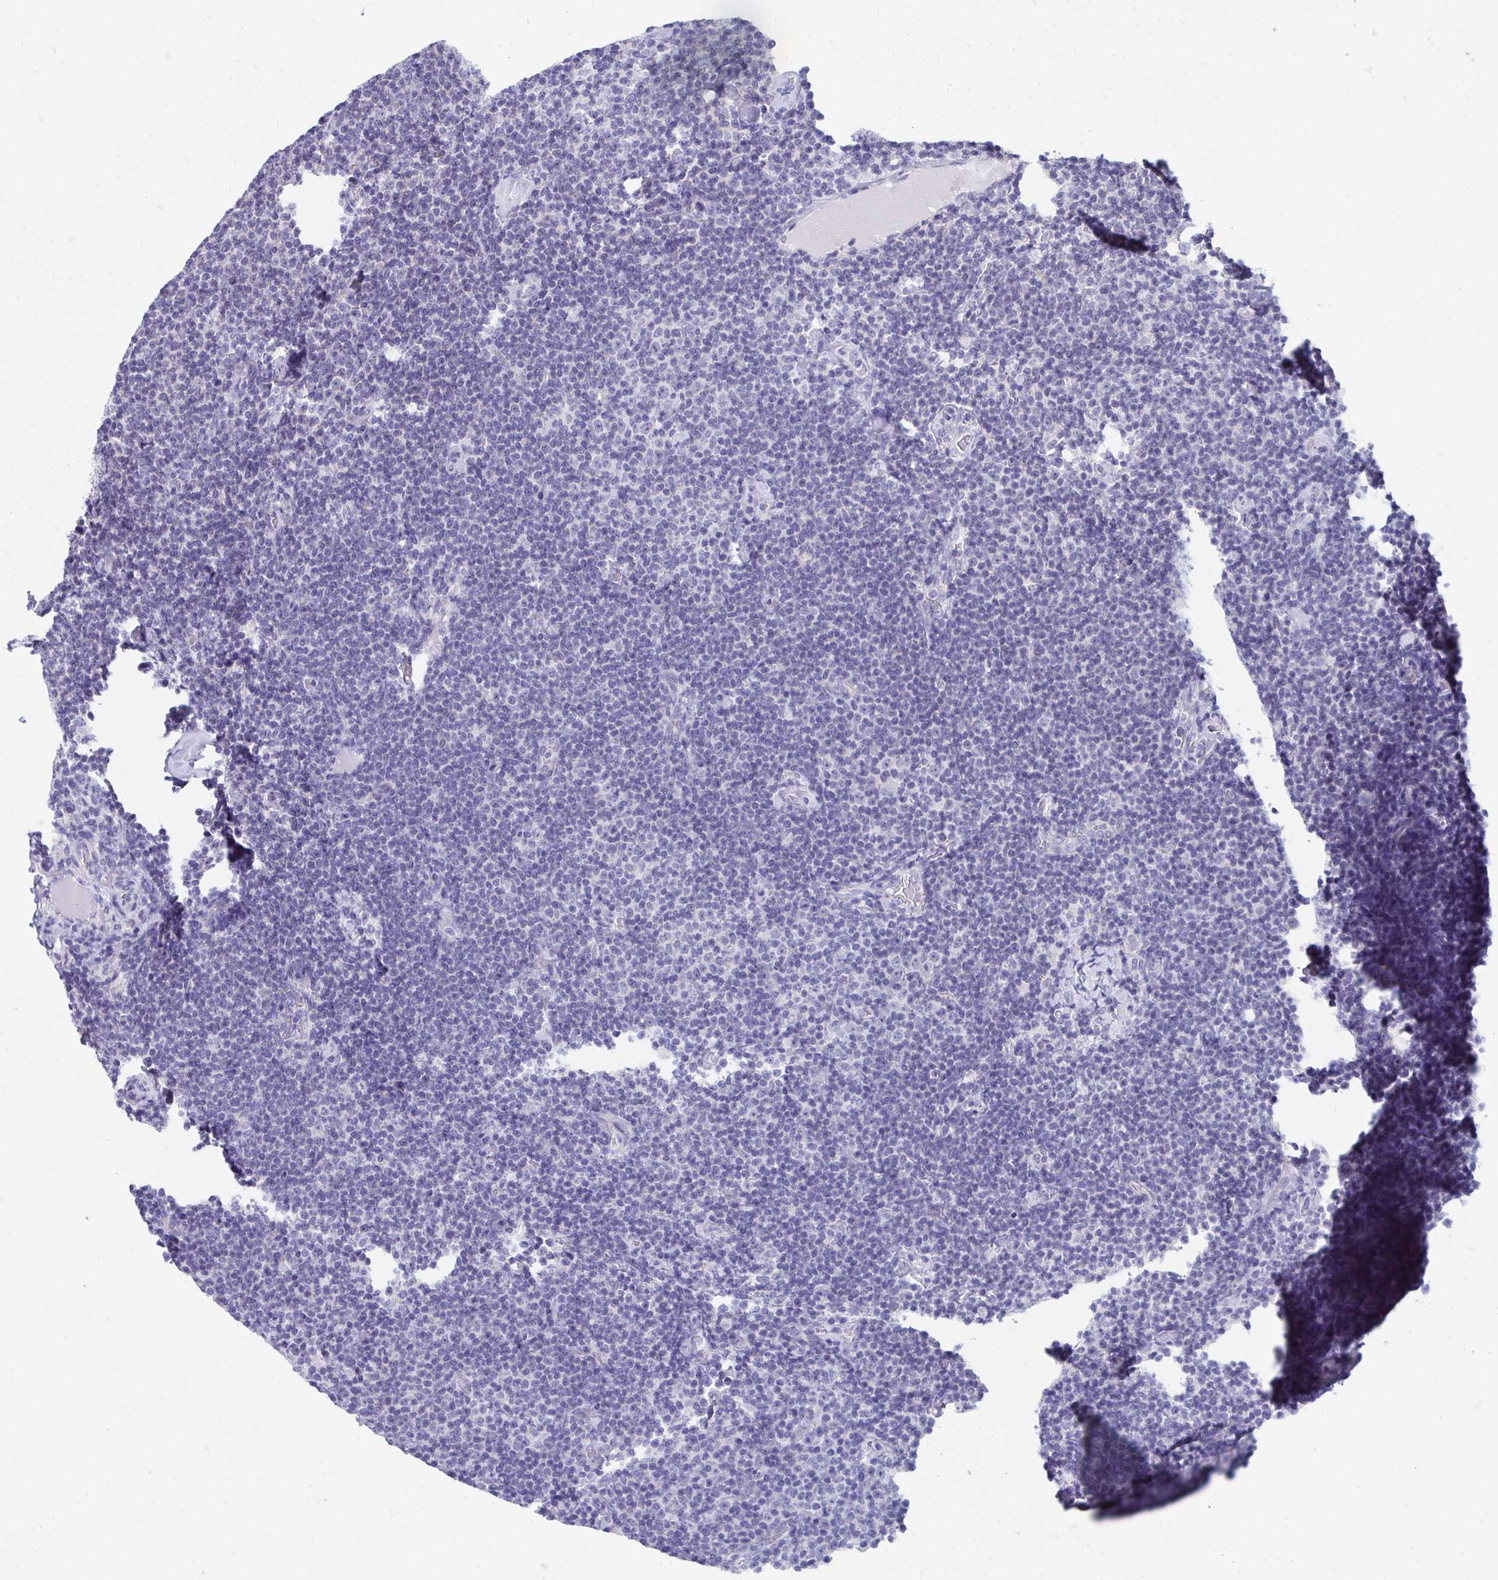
{"staining": {"intensity": "negative", "quantity": "none", "location": "none"}, "tissue": "lymphoma", "cell_type": "Tumor cells", "image_type": "cancer", "snomed": [{"axis": "morphology", "description": "Malignant lymphoma, non-Hodgkin's type, Low grade"}, {"axis": "topography", "description": "Lymph node"}], "caption": "A histopathology image of human lymphoma is negative for staining in tumor cells. The staining is performed using DAB (3,3'-diaminobenzidine) brown chromogen with nuclei counter-stained in using hematoxylin.", "gene": "TMPRSS2", "patient": {"sex": "male", "age": 81}}